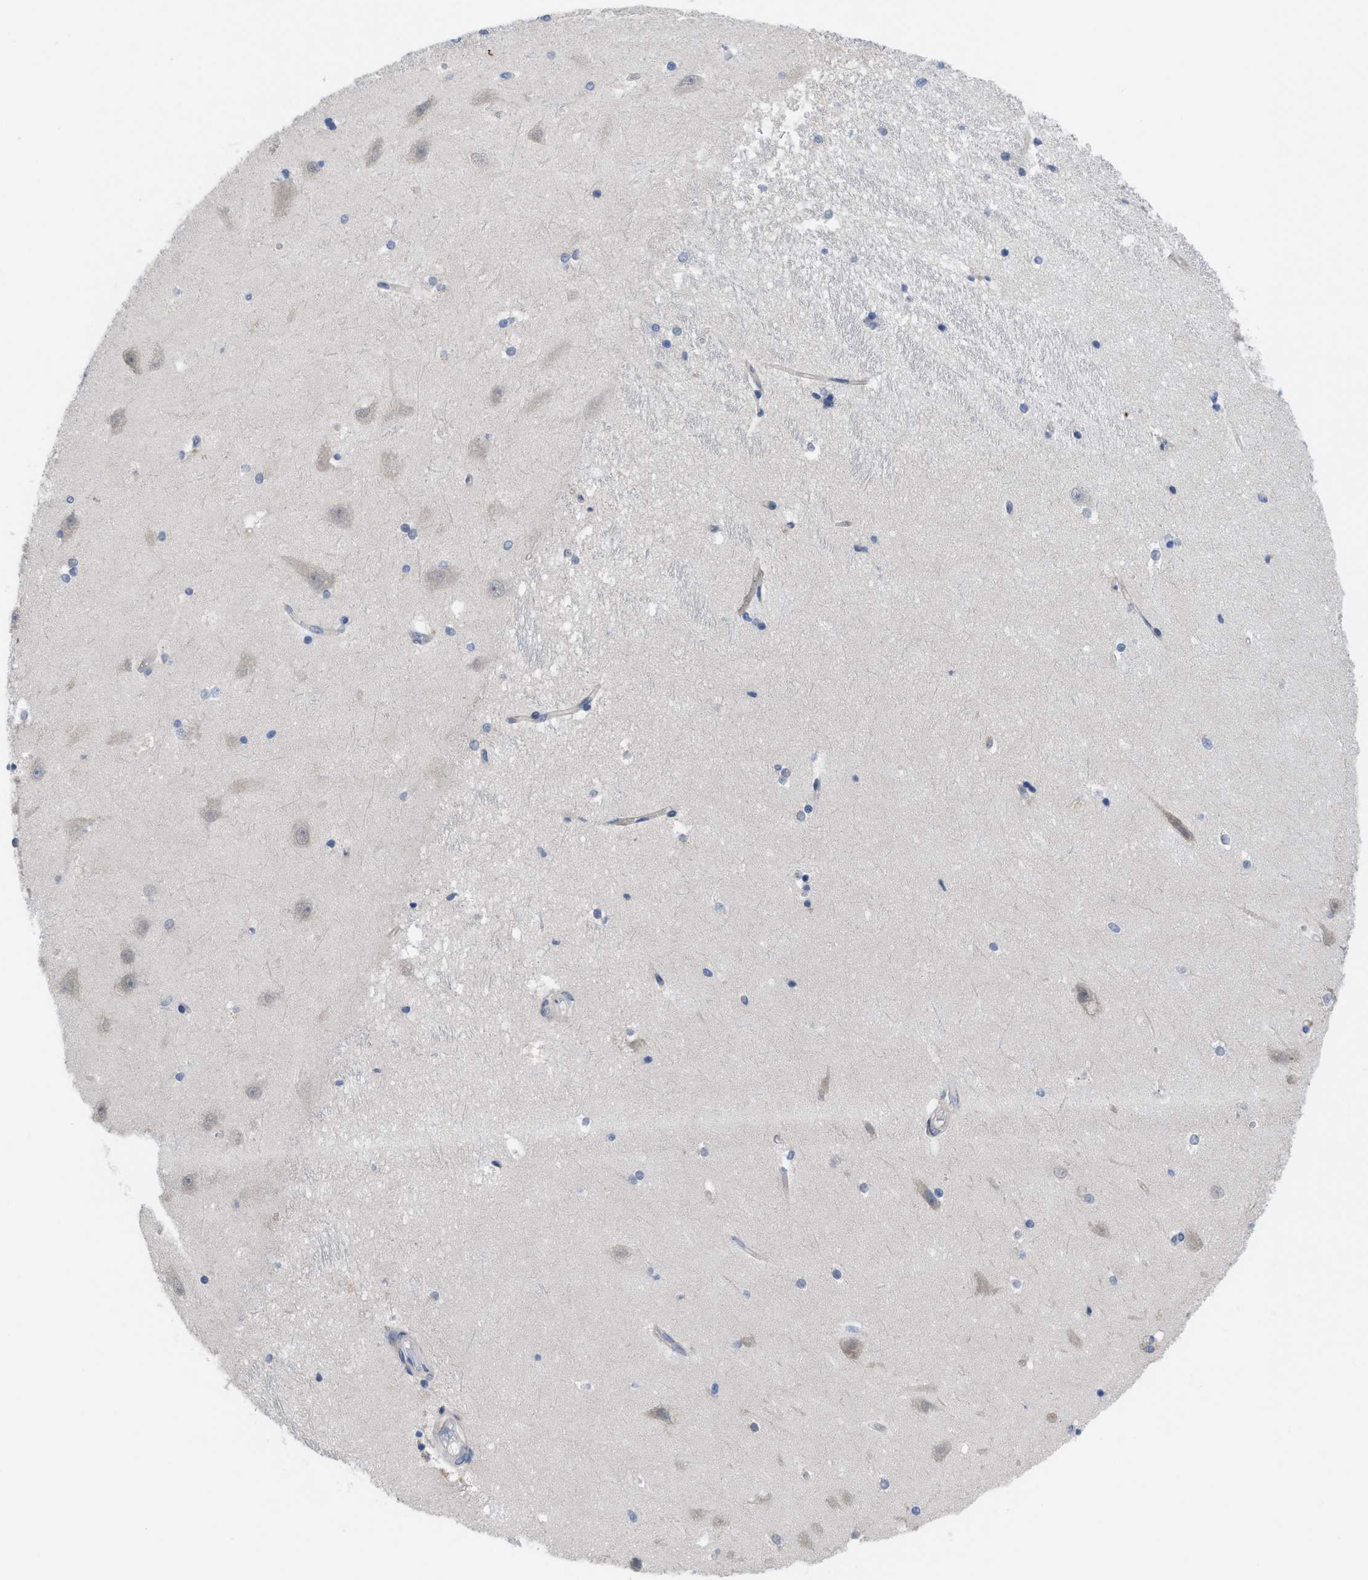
{"staining": {"intensity": "negative", "quantity": "none", "location": "none"}, "tissue": "hippocampus", "cell_type": "Glial cells", "image_type": "normal", "snomed": [{"axis": "morphology", "description": "Normal tissue, NOS"}, {"axis": "topography", "description": "Hippocampus"}], "caption": "DAB immunohistochemical staining of normal hippocampus demonstrates no significant staining in glial cells. Brightfield microscopy of immunohistochemistry (IHC) stained with DAB (3,3'-diaminobenzidine) (brown) and hematoxylin (blue), captured at high magnification.", "gene": "LDAF1", "patient": {"sex": "male", "age": 45}}